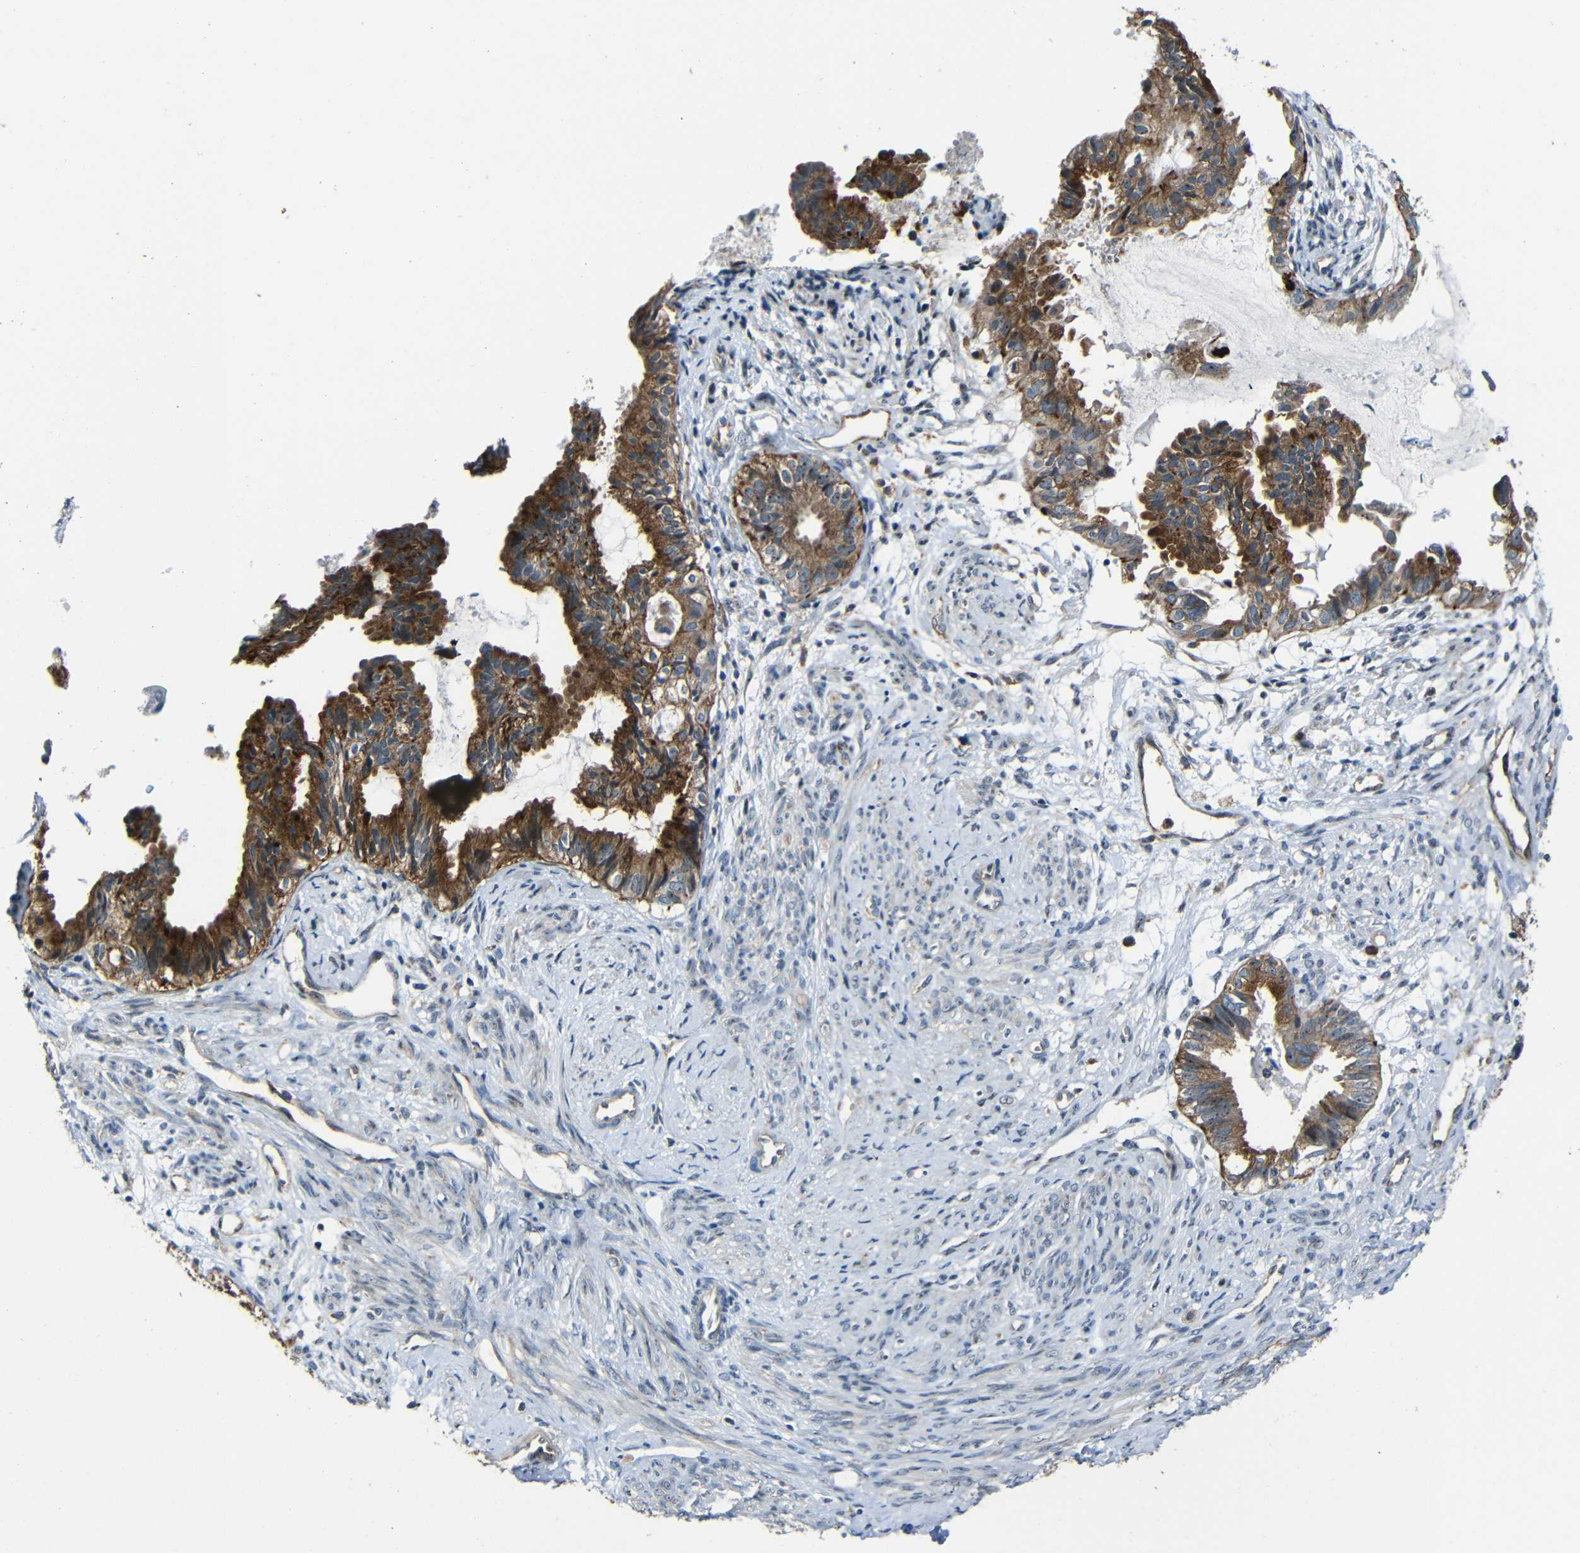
{"staining": {"intensity": "strong", "quantity": ">75%", "location": "cytoplasmic/membranous"}, "tissue": "cervical cancer", "cell_type": "Tumor cells", "image_type": "cancer", "snomed": [{"axis": "morphology", "description": "Normal tissue, NOS"}, {"axis": "morphology", "description": "Adenocarcinoma, NOS"}, {"axis": "topography", "description": "Cervix"}, {"axis": "topography", "description": "Endometrium"}], "caption": "A micrograph showing strong cytoplasmic/membranous positivity in about >75% of tumor cells in cervical cancer, as visualized by brown immunohistochemical staining.", "gene": "DNAJC5", "patient": {"sex": "female", "age": 86}}